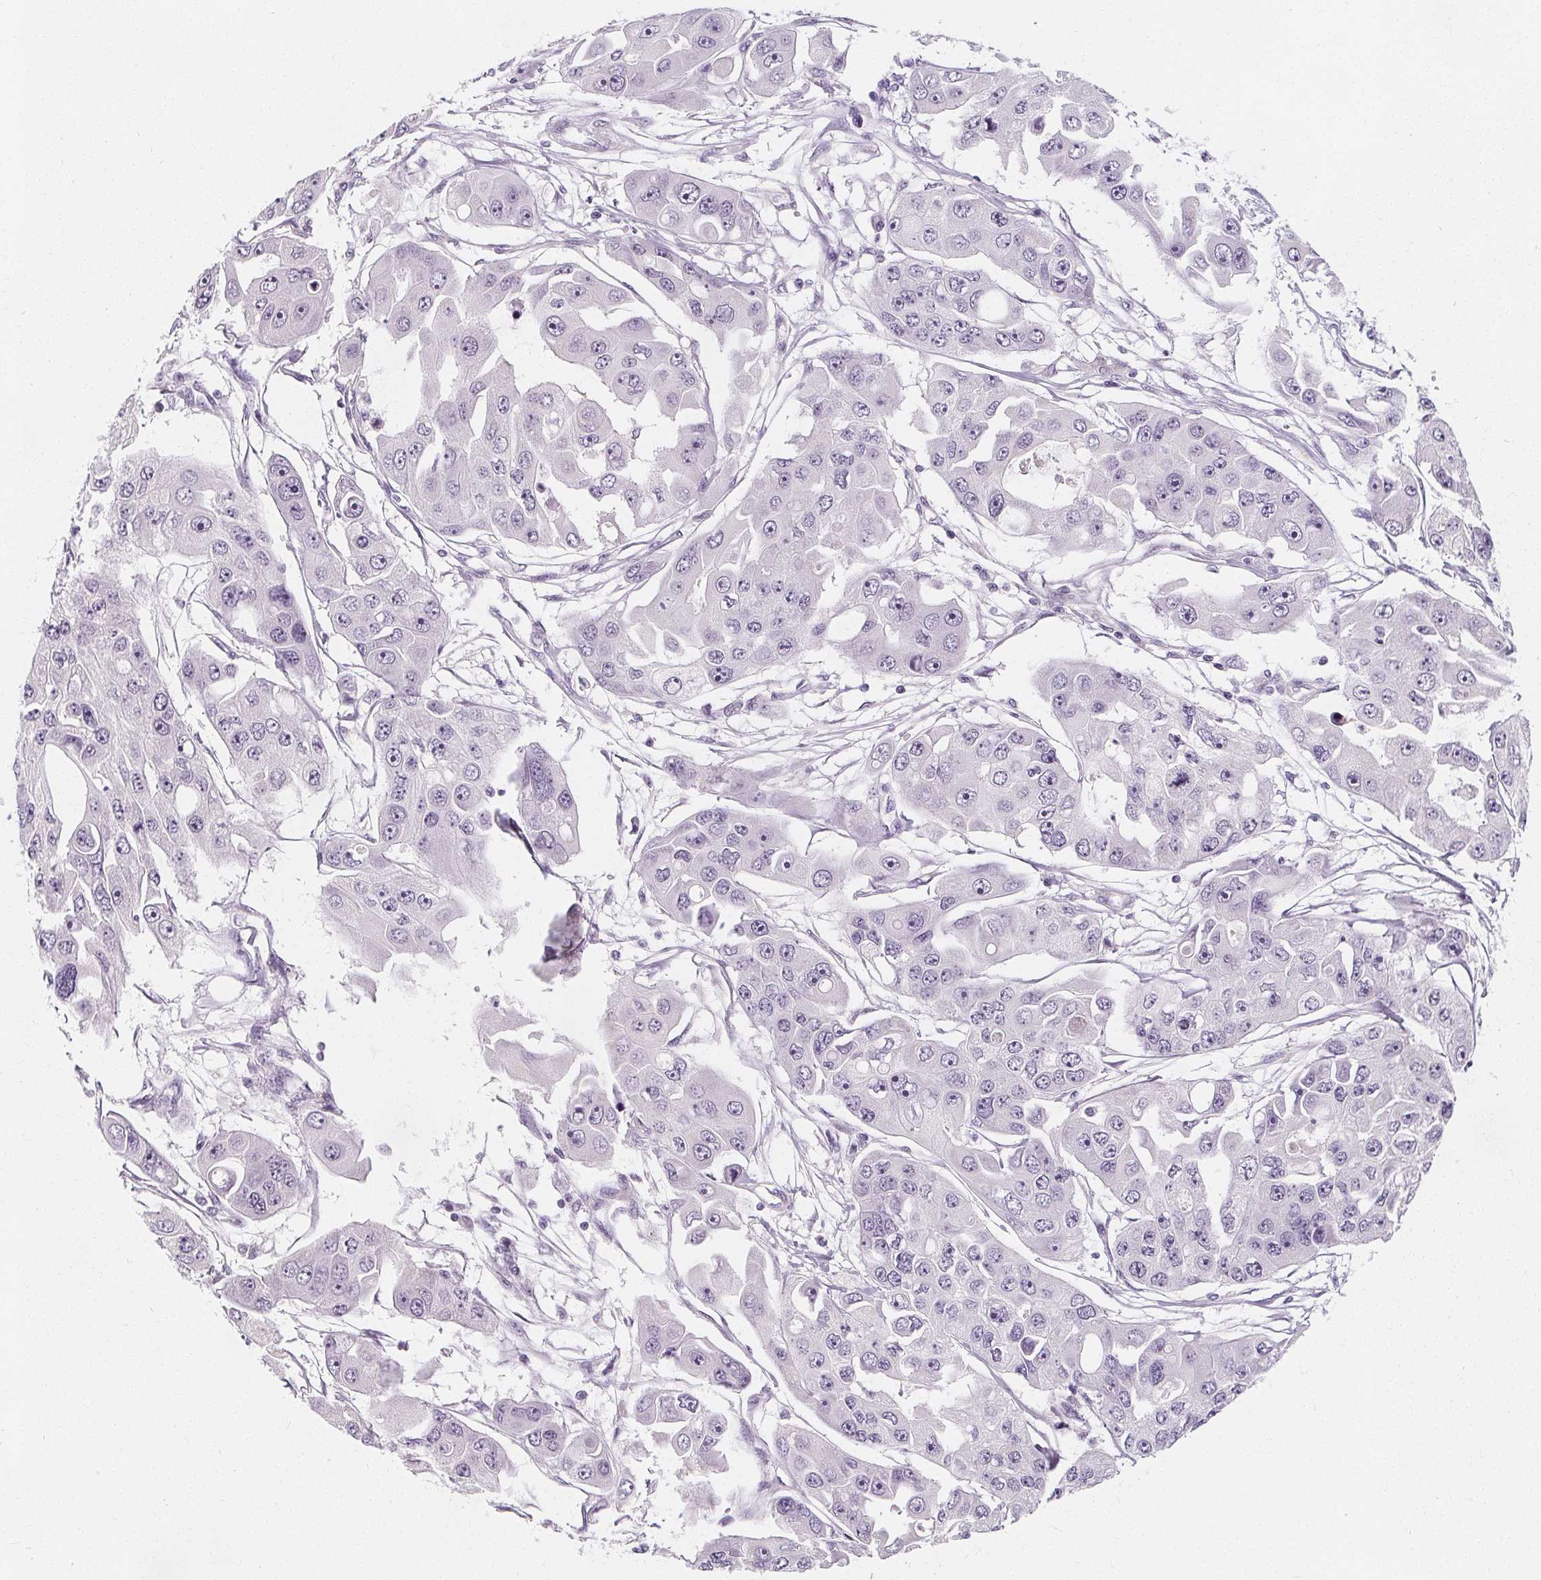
{"staining": {"intensity": "negative", "quantity": "none", "location": "none"}, "tissue": "ovarian cancer", "cell_type": "Tumor cells", "image_type": "cancer", "snomed": [{"axis": "morphology", "description": "Cystadenocarcinoma, serous, NOS"}, {"axis": "topography", "description": "Ovary"}], "caption": "This is a photomicrograph of immunohistochemistry staining of ovarian cancer (serous cystadenocarcinoma), which shows no positivity in tumor cells.", "gene": "DBX2", "patient": {"sex": "female", "age": 56}}